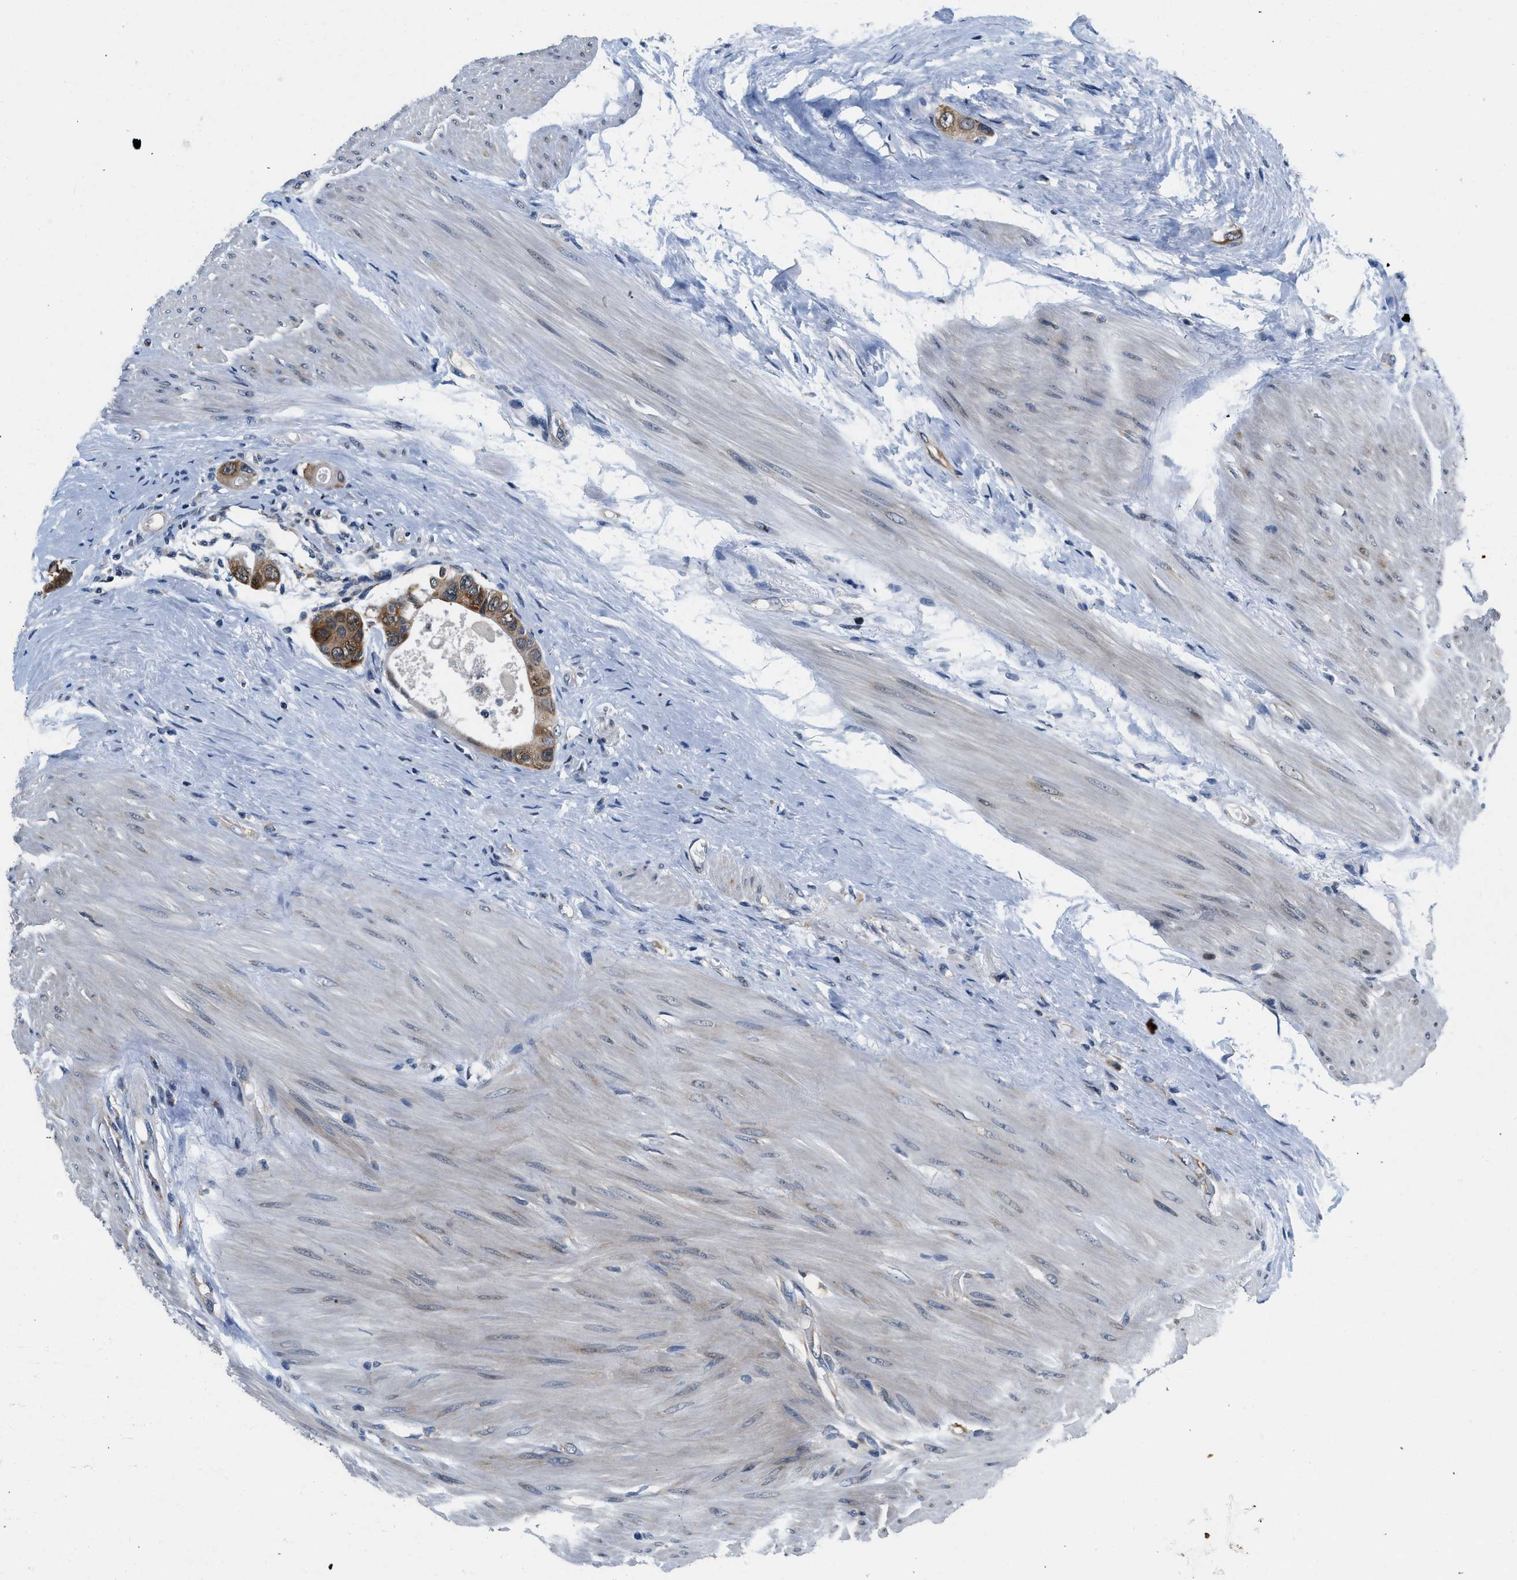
{"staining": {"intensity": "strong", "quantity": ">75%", "location": "cytoplasmic/membranous"}, "tissue": "colorectal cancer", "cell_type": "Tumor cells", "image_type": "cancer", "snomed": [{"axis": "morphology", "description": "Adenocarcinoma, NOS"}, {"axis": "topography", "description": "Rectum"}], "caption": "Colorectal cancer tissue reveals strong cytoplasmic/membranous expression in about >75% of tumor cells, visualized by immunohistochemistry.", "gene": "PA2G4", "patient": {"sex": "male", "age": 51}}